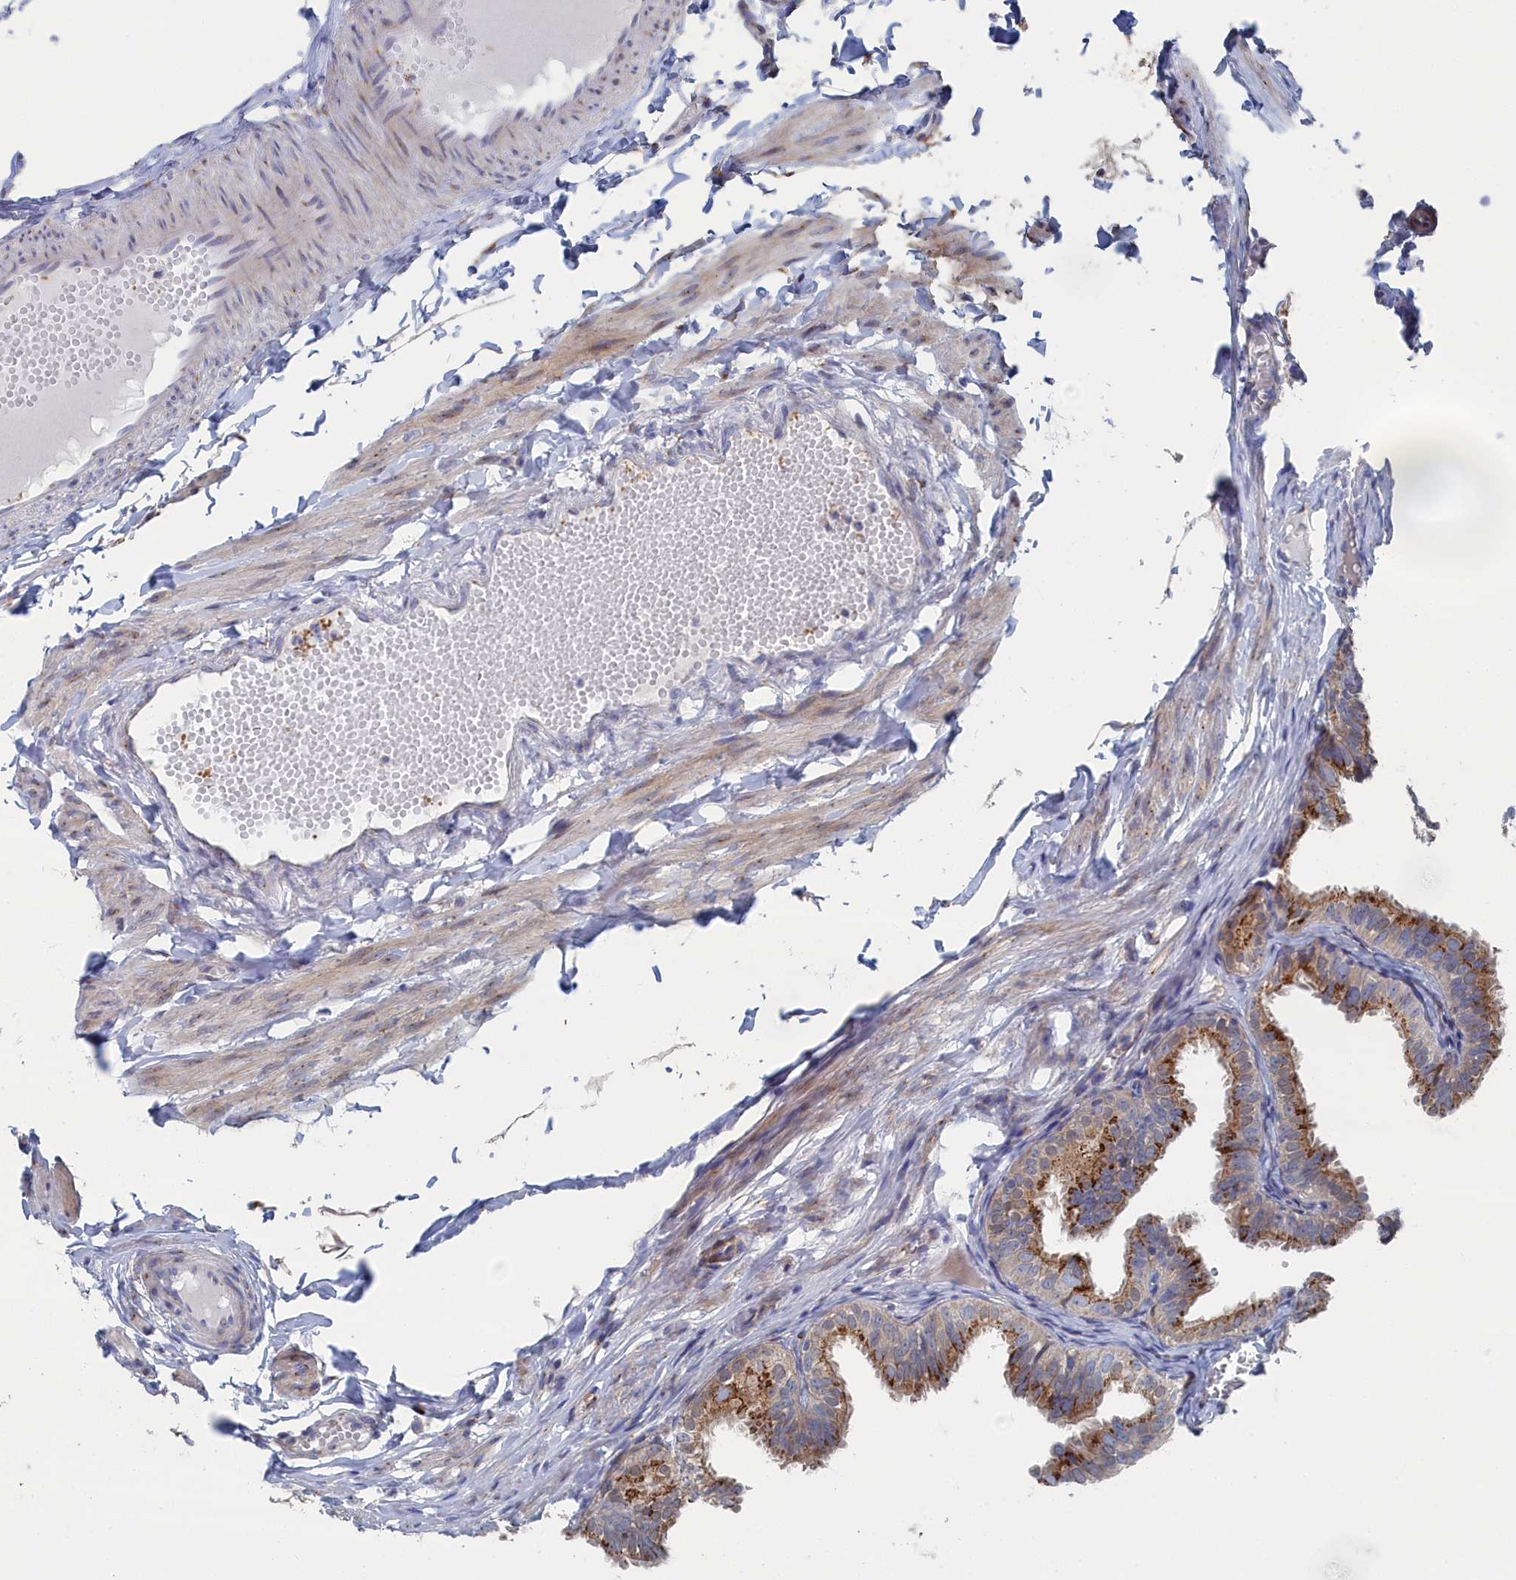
{"staining": {"intensity": "moderate", "quantity": ">75%", "location": "cytoplasmic/membranous"}, "tissue": "fallopian tube", "cell_type": "Glandular cells", "image_type": "normal", "snomed": [{"axis": "morphology", "description": "Normal tissue, NOS"}, {"axis": "topography", "description": "Fallopian tube"}], "caption": "A micrograph of fallopian tube stained for a protein reveals moderate cytoplasmic/membranous brown staining in glandular cells. (DAB (3,3'-diaminobenzidine) IHC, brown staining for protein, blue staining for nuclei).", "gene": "IRX1", "patient": {"sex": "female", "age": 35}}